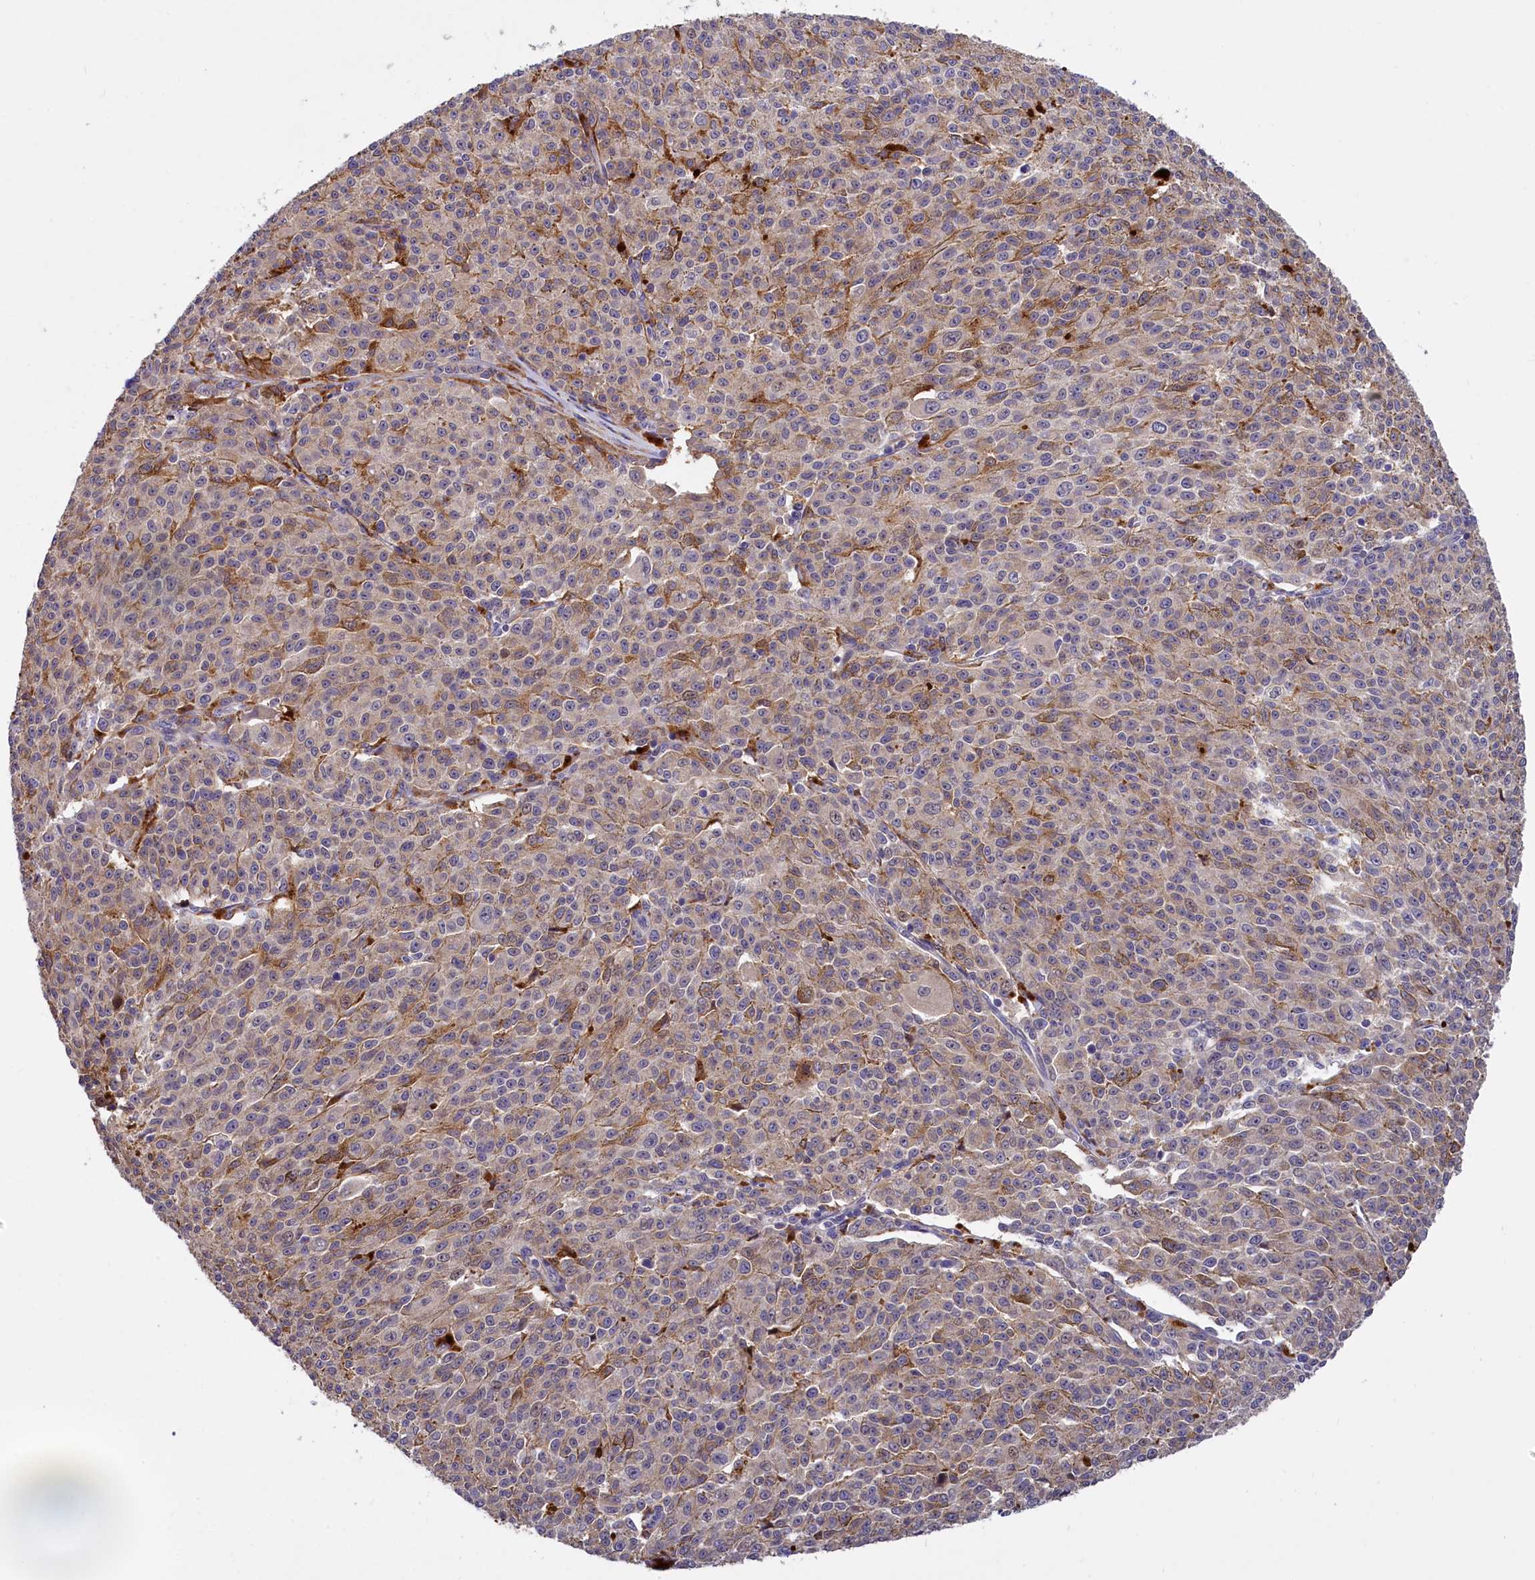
{"staining": {"intensity": "moderate", "quantity": "25%-75%", "location": "cytoplasmic/membranous"}, "tissue": "melanoma", "cell_type": "Tumor cells", "image_type": "cancer", "snomed": [{"axis": "morphology", "description": "Malignant melanoma, NOS"}, {"axis": "topography", "description": "Skin"}], "caption": "Protein staining by immunohistochemistry exhibits moderate cytoplasmic/membranous staining in approximately 25%-75% of tumor cells in malignant melanoma.", "gene": "NAIP", "patient": {"sex": "female", "age": 52}}